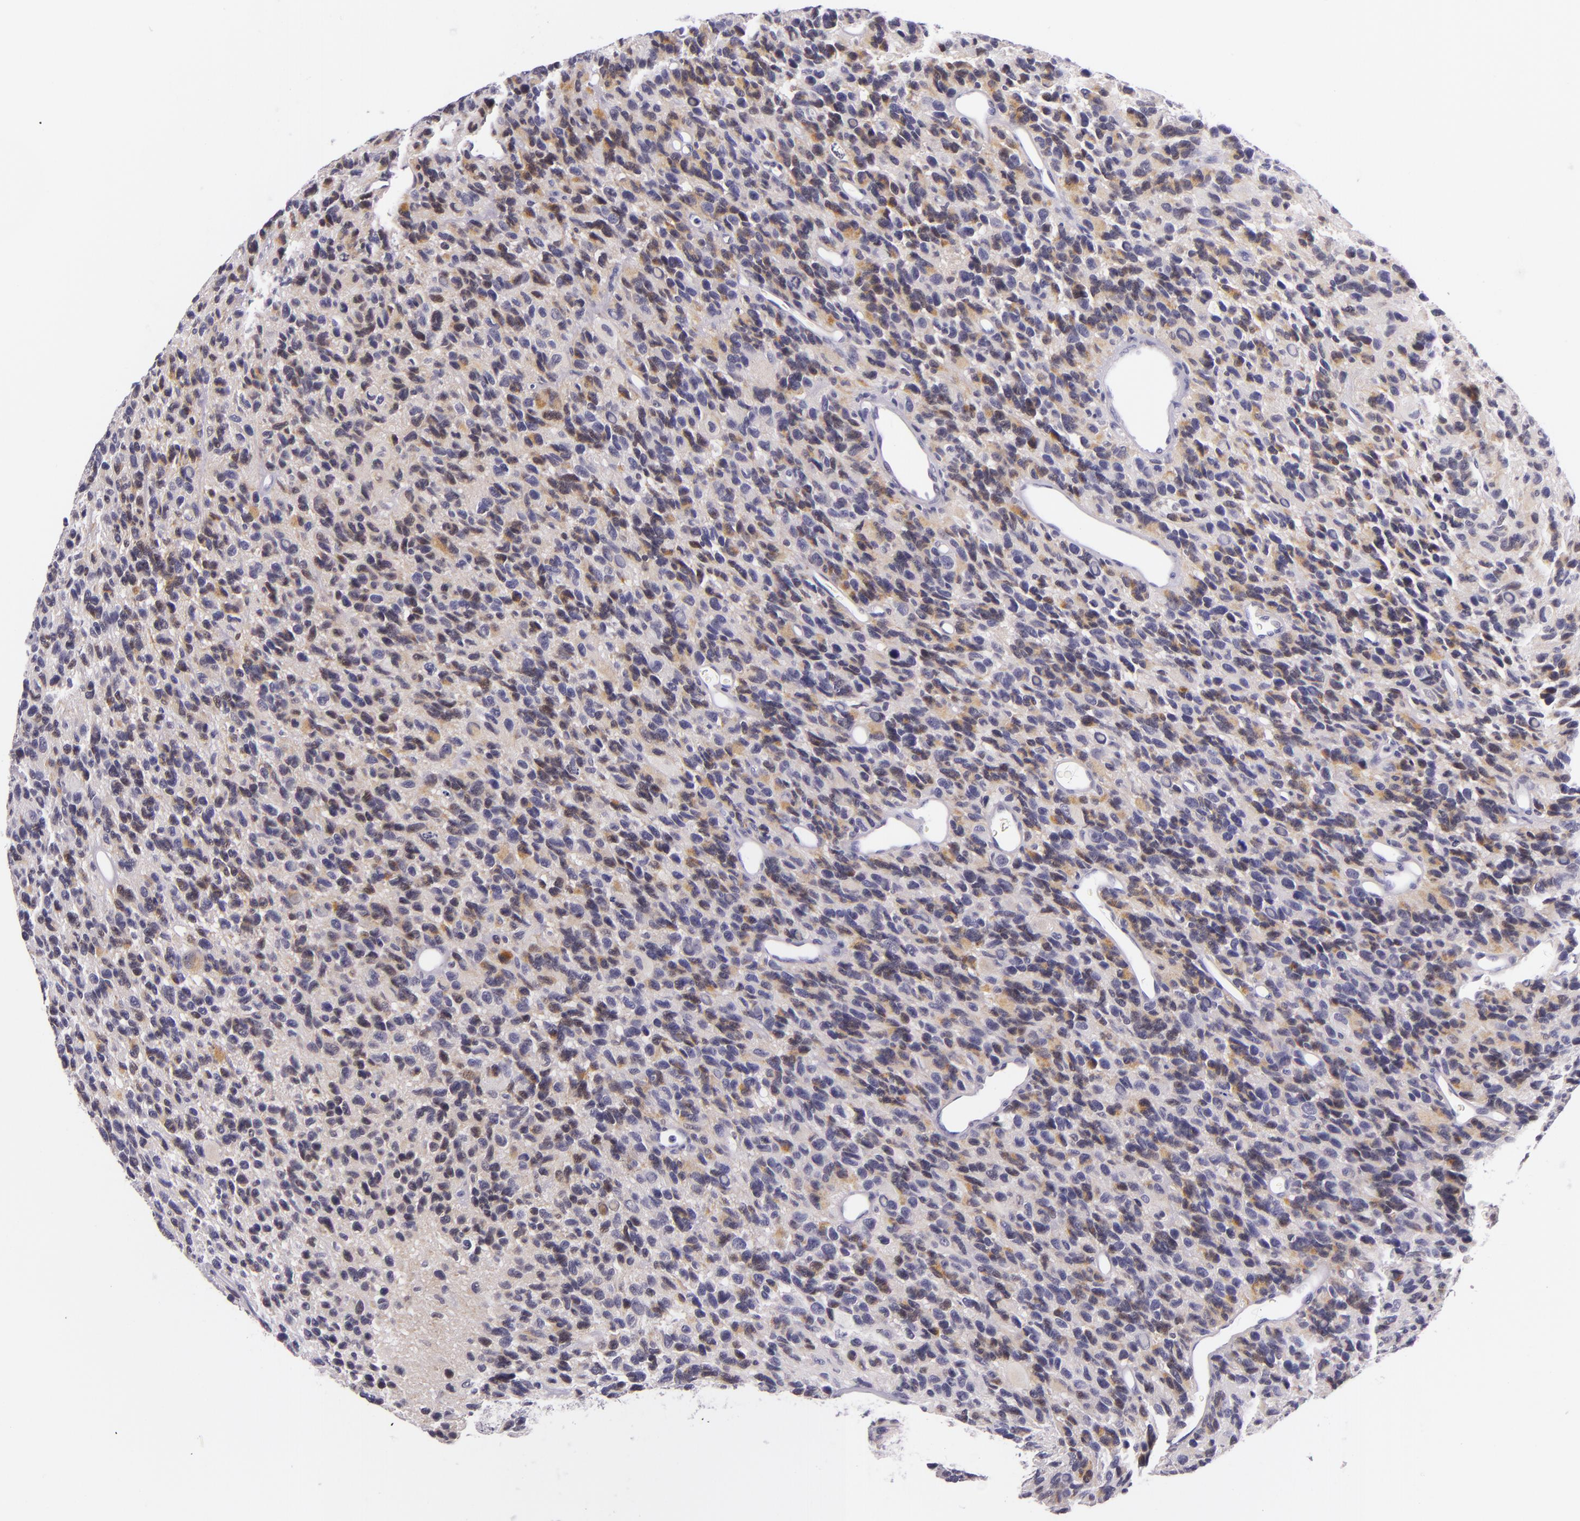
{"staining": {"intensity": "weak", "quantity": "25%-75%", "location": "cytoplasmic/membranous"}, "tissue": "glioma", "cell_type": "Tumor cells", "image_type": "cancer", "snomed": [{"axis": "morphology", "description": "Glioma, malignant, High grade"}, {"axis": "topography", "description": "Brain"}], "caption": "Protein expression analysis of human glioma reveals weak cytoplasmic/membranous positivity in about 25%-75% of tumor cells.", "gene": "HSP90AA1", "patient": {"sex": "male", "age": 77}}